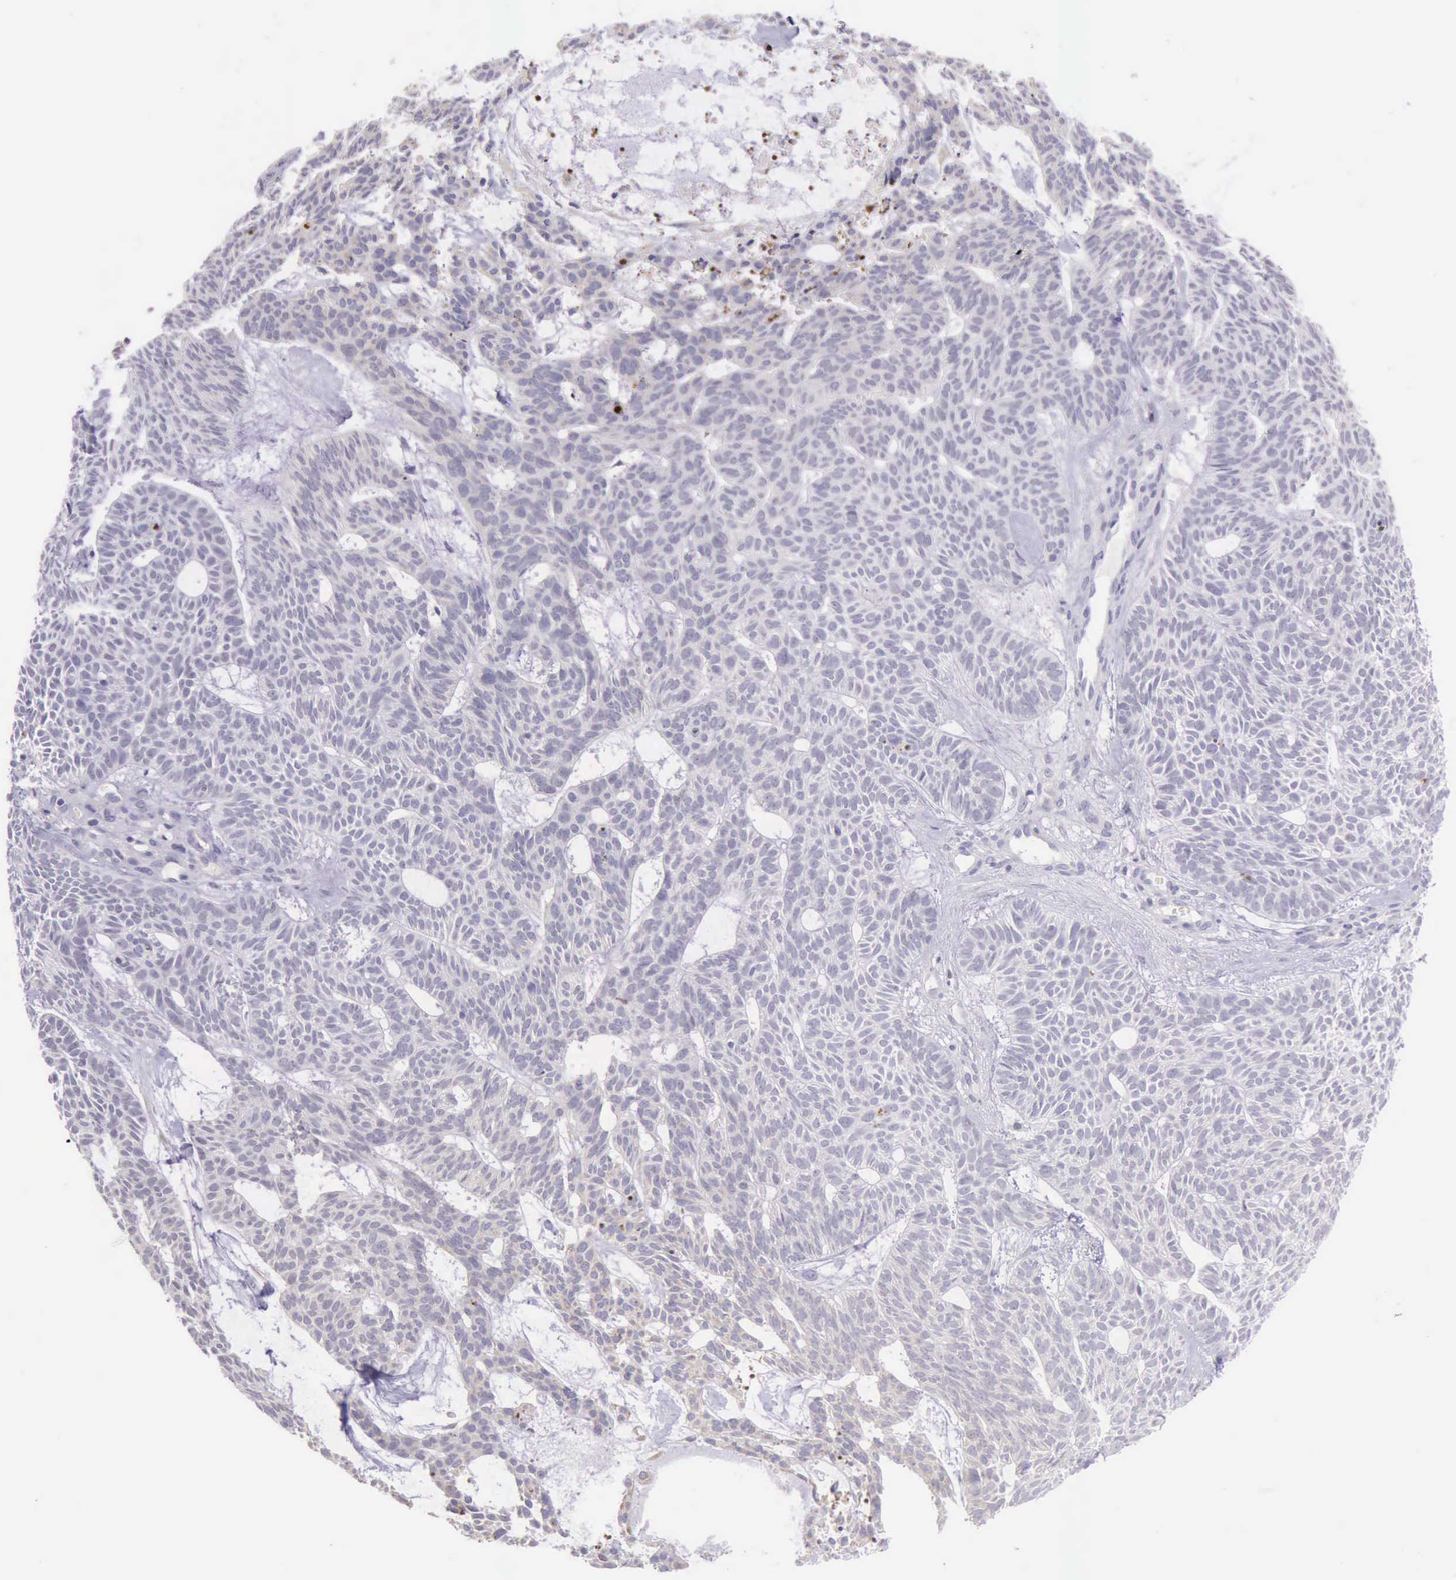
{"staining": {"intensity": "strong", "quantity": "<25%", "location": "nuclear"}, "tissue": "skin cancer", "cell_type": "Tumor cells", "image_type": "cancer", "snomed": [{"axis": "morphology", "description": "Basal cell carcinoma"}, {"axis": "topography", "description": "Skin"}], "caption": "High-power microscopy captured an immunohistochemistry (IHC) image of skin cancer, revealing strong nuclear positivity in approximately <25% of tumor cells. The protein is shown in brown color, while the nuclei are stained blue.", "gene": "PARP1", "patient": {"sex": "male", "age": 75}}